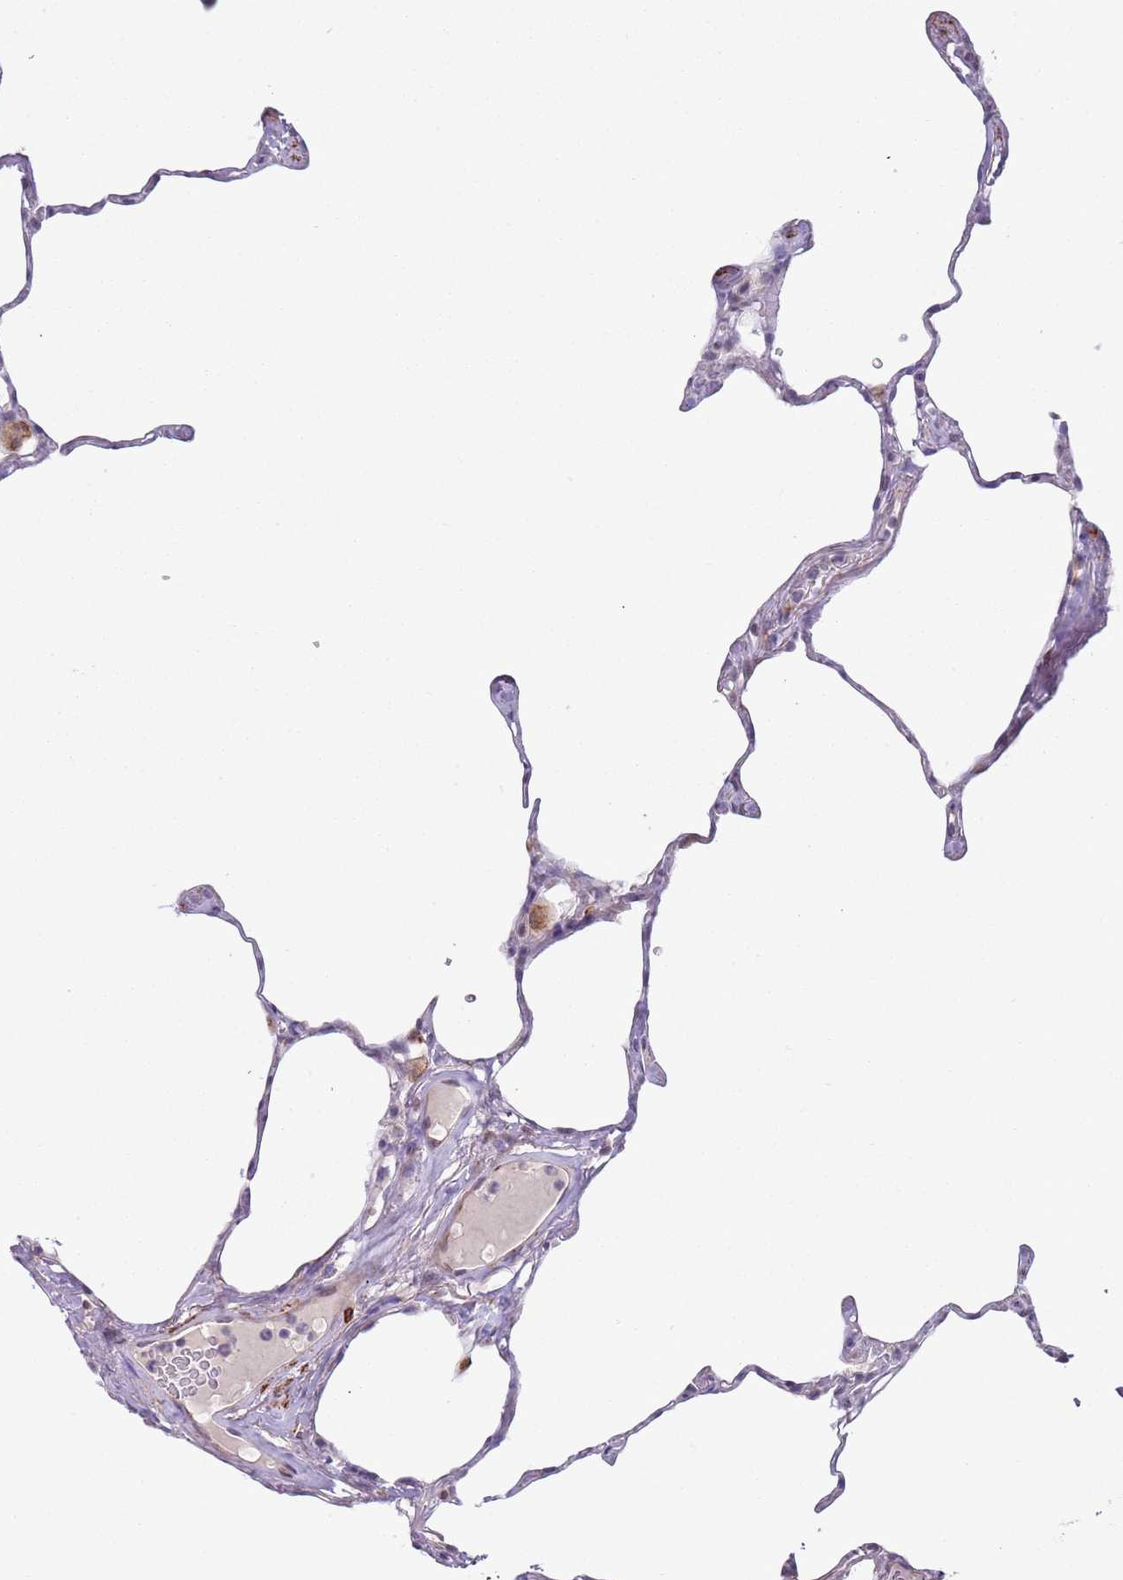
{"staining": {"intensity": "negative", "quantity": "none", "location": "none"}, "tissue": "lung", "cell_type": "Alveolar cells", "image_type": "normal", "snomed": [{"axis": "morphology", "description": "Normal tissue, NOS"}, {"axis": "topography", "description": "Lung"}], "caption": "Immunohistochemistry image of unremarkable lung: lung stained with DAB (3,3'-diaminobenzidine) displays no significant protein positivity in alveolar cells. (Immunohistochemistry (ihc), brightfield microscopy, high magnification).", "gene": "ENSG00000271254", "patient": {"sex": "male", "age": 65}}